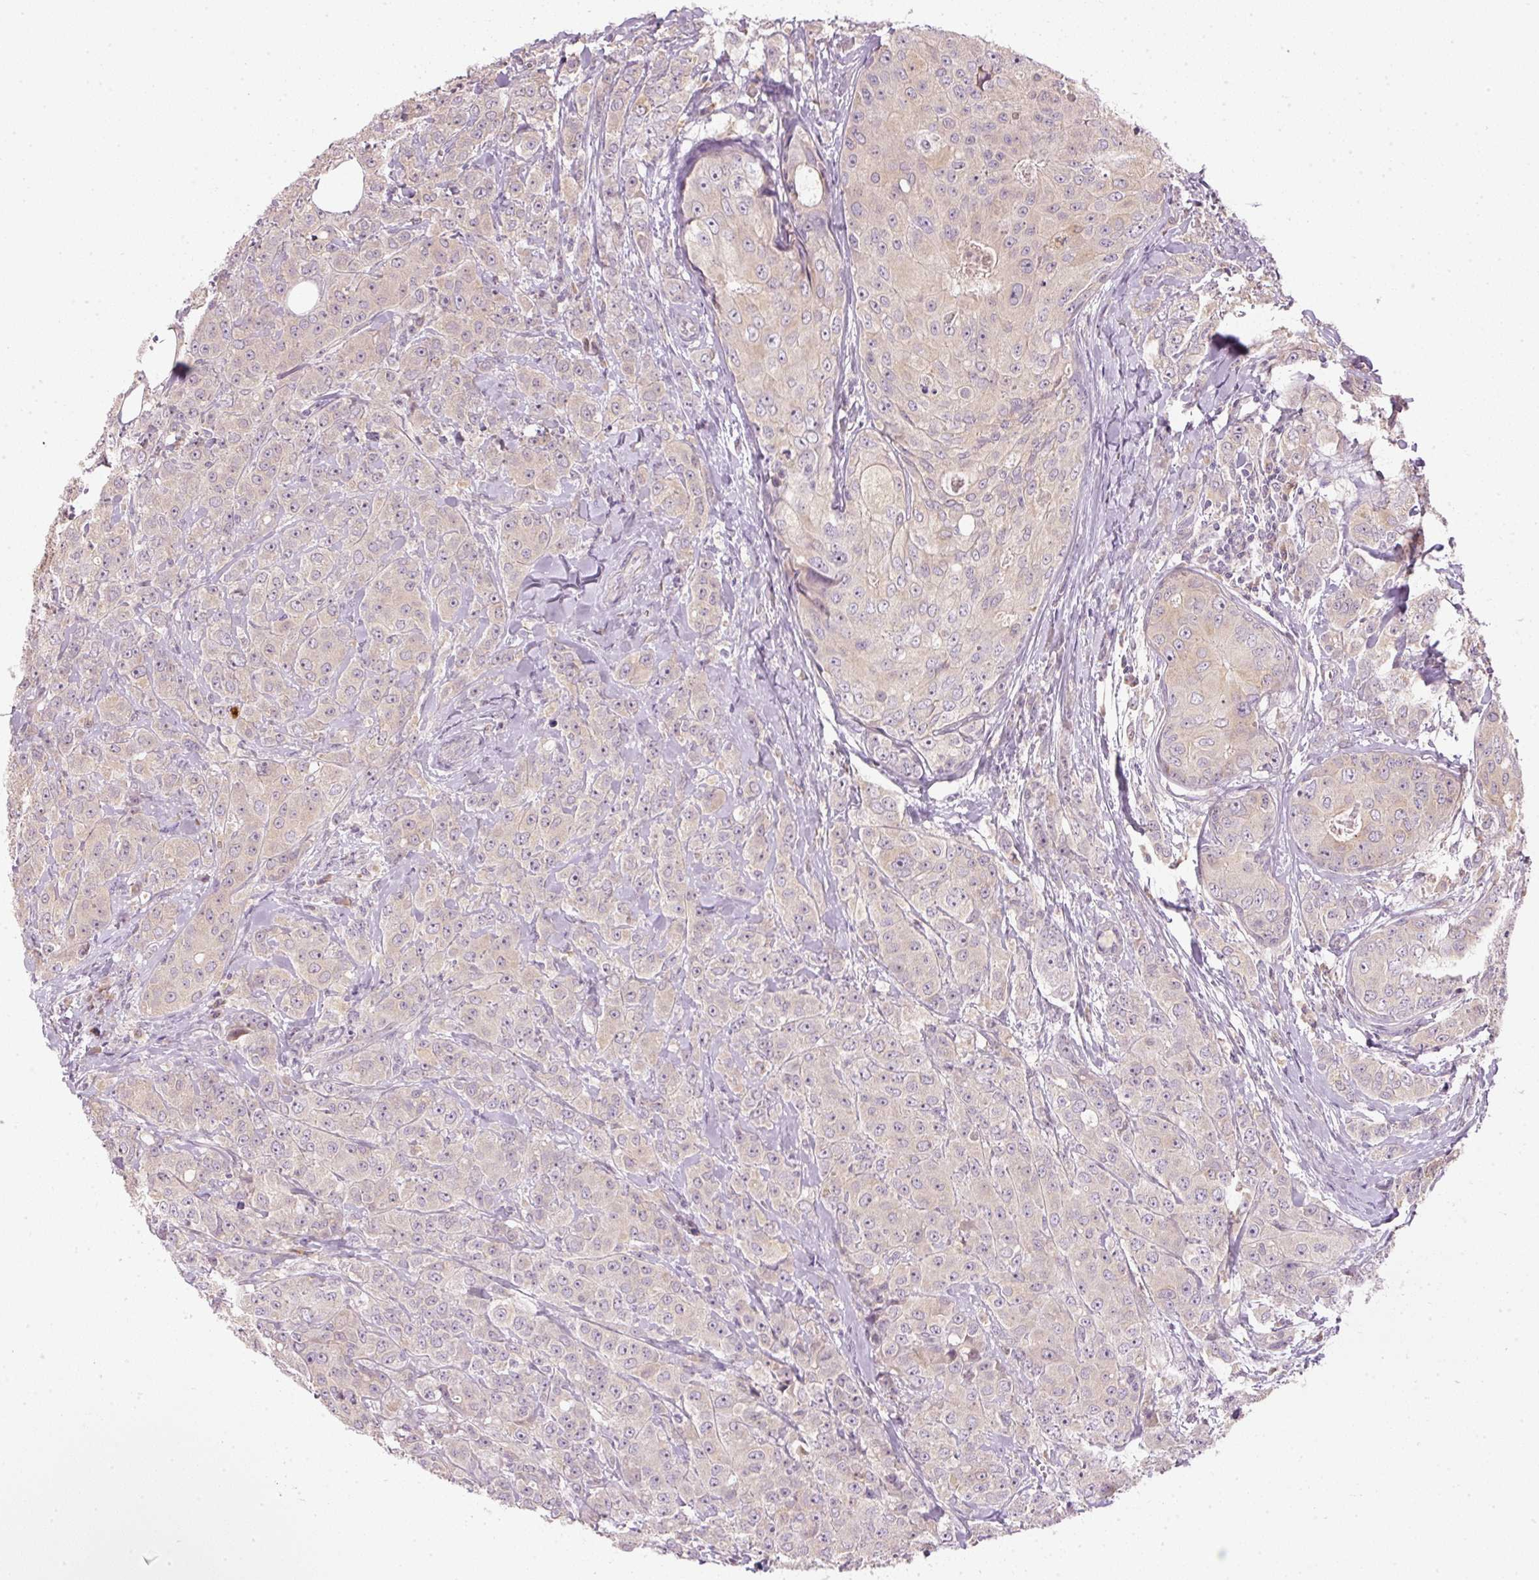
{"staining": {"intensity": "negative", "quantity": "none", "location": "none"}, "tissue": "breast cancer", "cell_type": "Tumor cells", "image_type": "cancer", "snomed": [{"axis": "morphology", "description": "Duct carcinoma"}, {"axis": "topography", "description": "Breast"}], "caption": "Image shows no protein positivity in tumor cells of breast cancer tissue.", "gene": "CTTNBP2", "patient": {"sex": "female", "age": 43}}